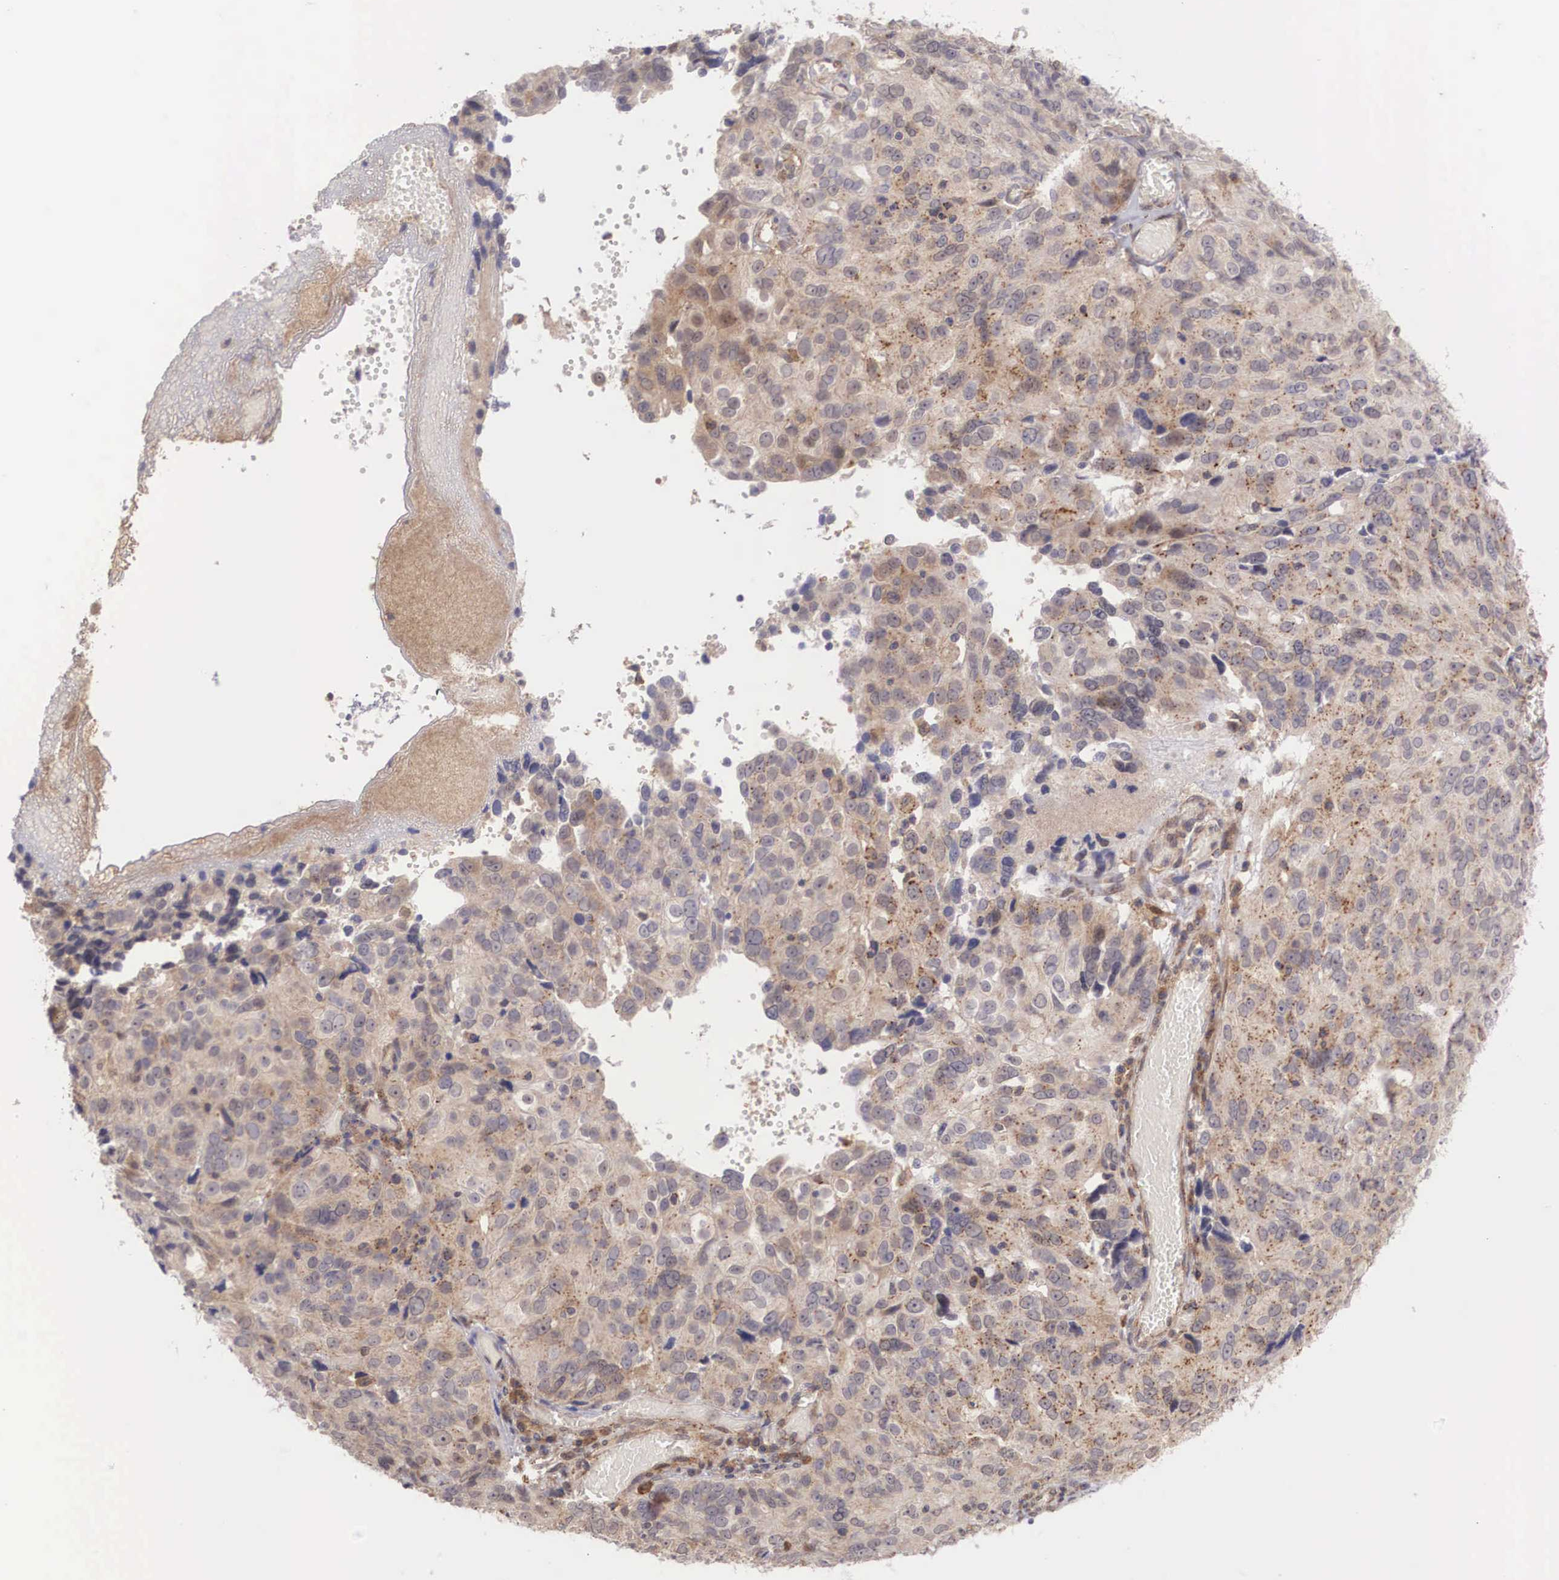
{"staining": {"intensity": "weak", "quantity": "25%-75%", "location": "cytoplasmic/membranous"}, "tissue": "ovarian cancer", "cell_type": "Tumor cells", "image_type": "cancer", "snomed": [{"axis": "morphology", "description": "Carcinoma, endometroid"}, {"axis": "topography", "description": "Ovary"}], "caption": "Immunohistochemistry (IHC) of human ovarian endometroid carcinoma reveals low levels of weak cytoplasmic/membranous positivity in about 25%-75% of tumor cells. Immunohistochemistry stains the protein of interest in brown and the nuclei are stained blue.", "gene": "DNAJB7", "patient": {"sex": "female", "age": 75}}